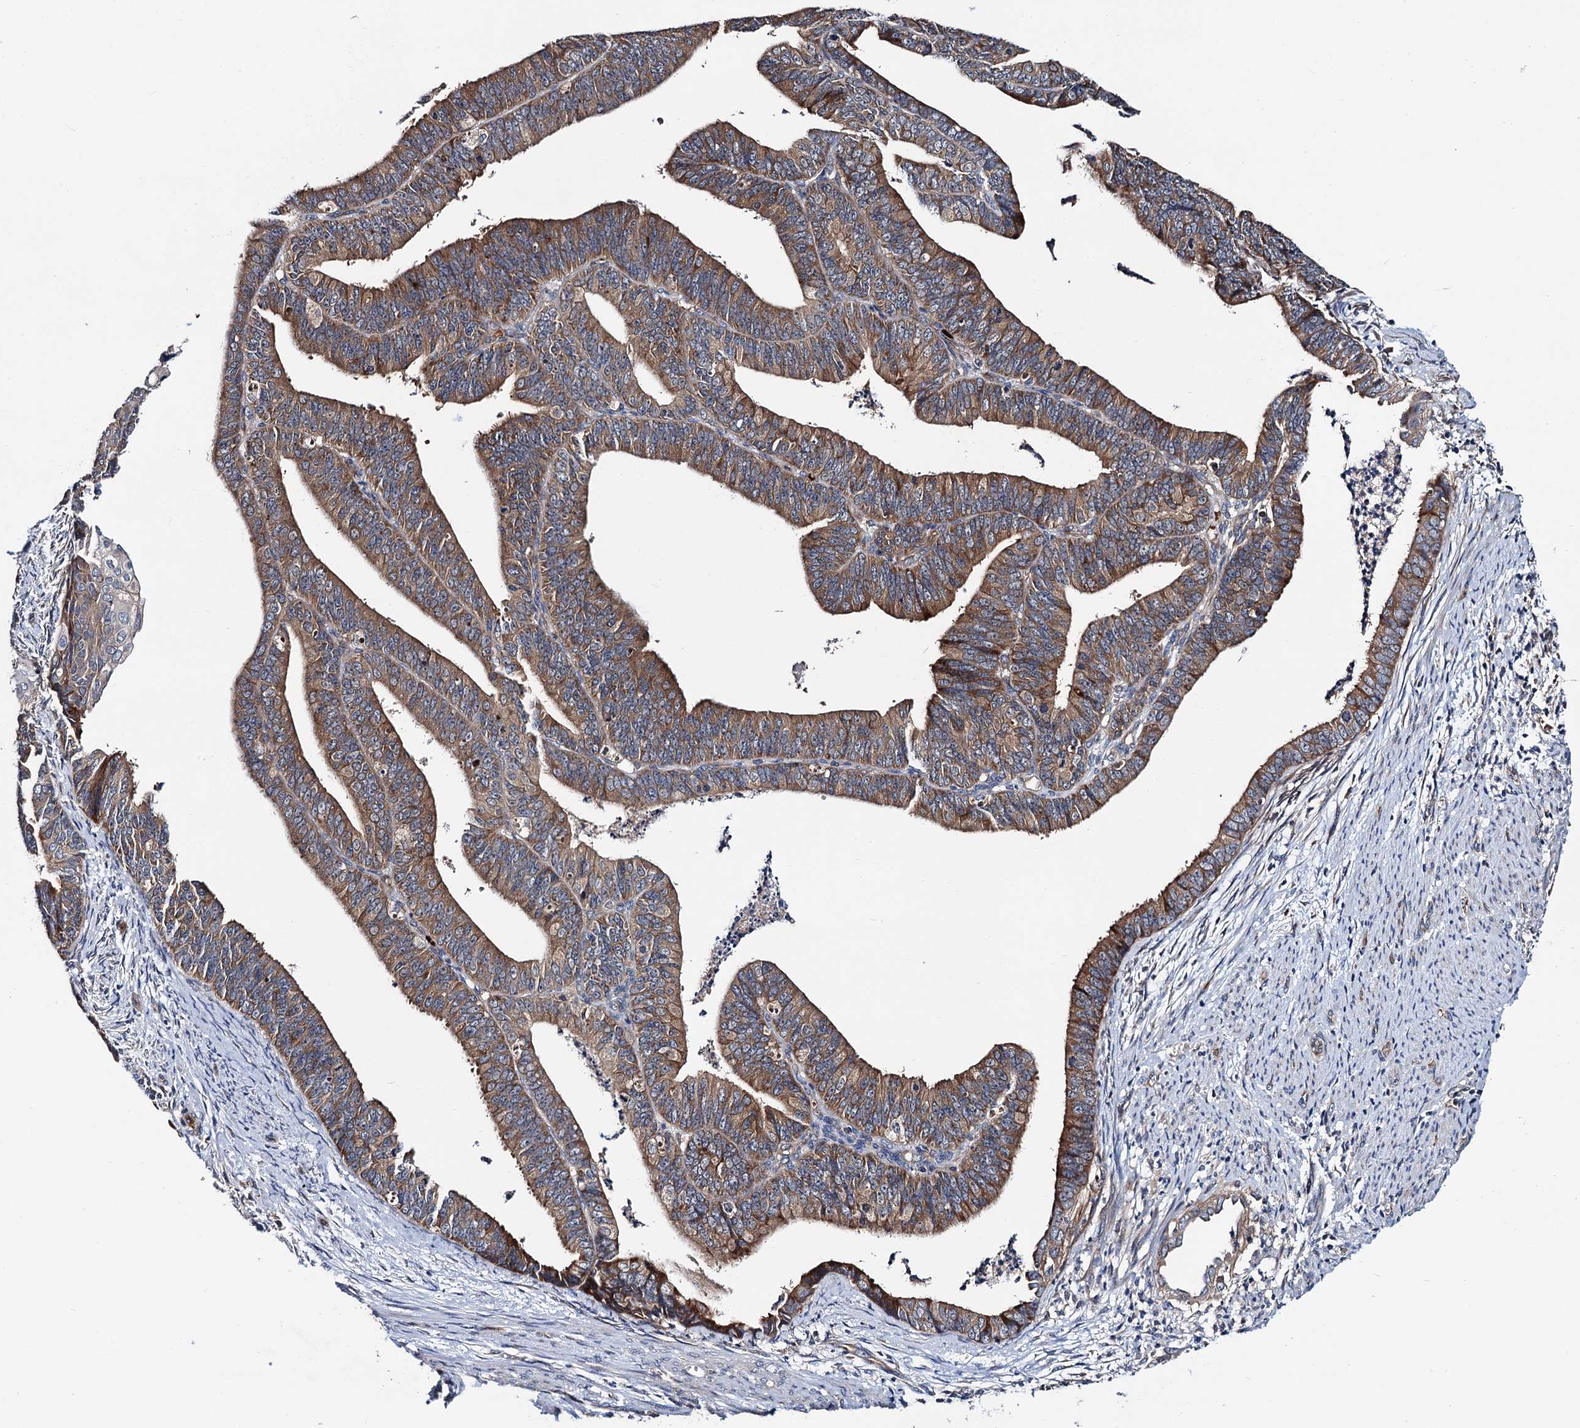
{"staining": {"intensity": "weak", "quantity": "25%-75%", "location": "cytoplasmic/membranous"}, "tissue": "endometrial cancer", "cell_type": "Tumor cells", "image_type": "cancer", "snomed": [{"axis": "morphology", "description": "Adenocarcinoma, NOS"}, {"axis": "topography", "description": "Endometrium"}], "caption": "Immunohistochemistry of endometrial cancer shows low levels of weak cytoplasmic/membranous staining in about 25%-75% of tumor cells. Nuclei are stained in blue.", "gene": "TRMT112", "patient": {"sex": "female", "age": 73}}